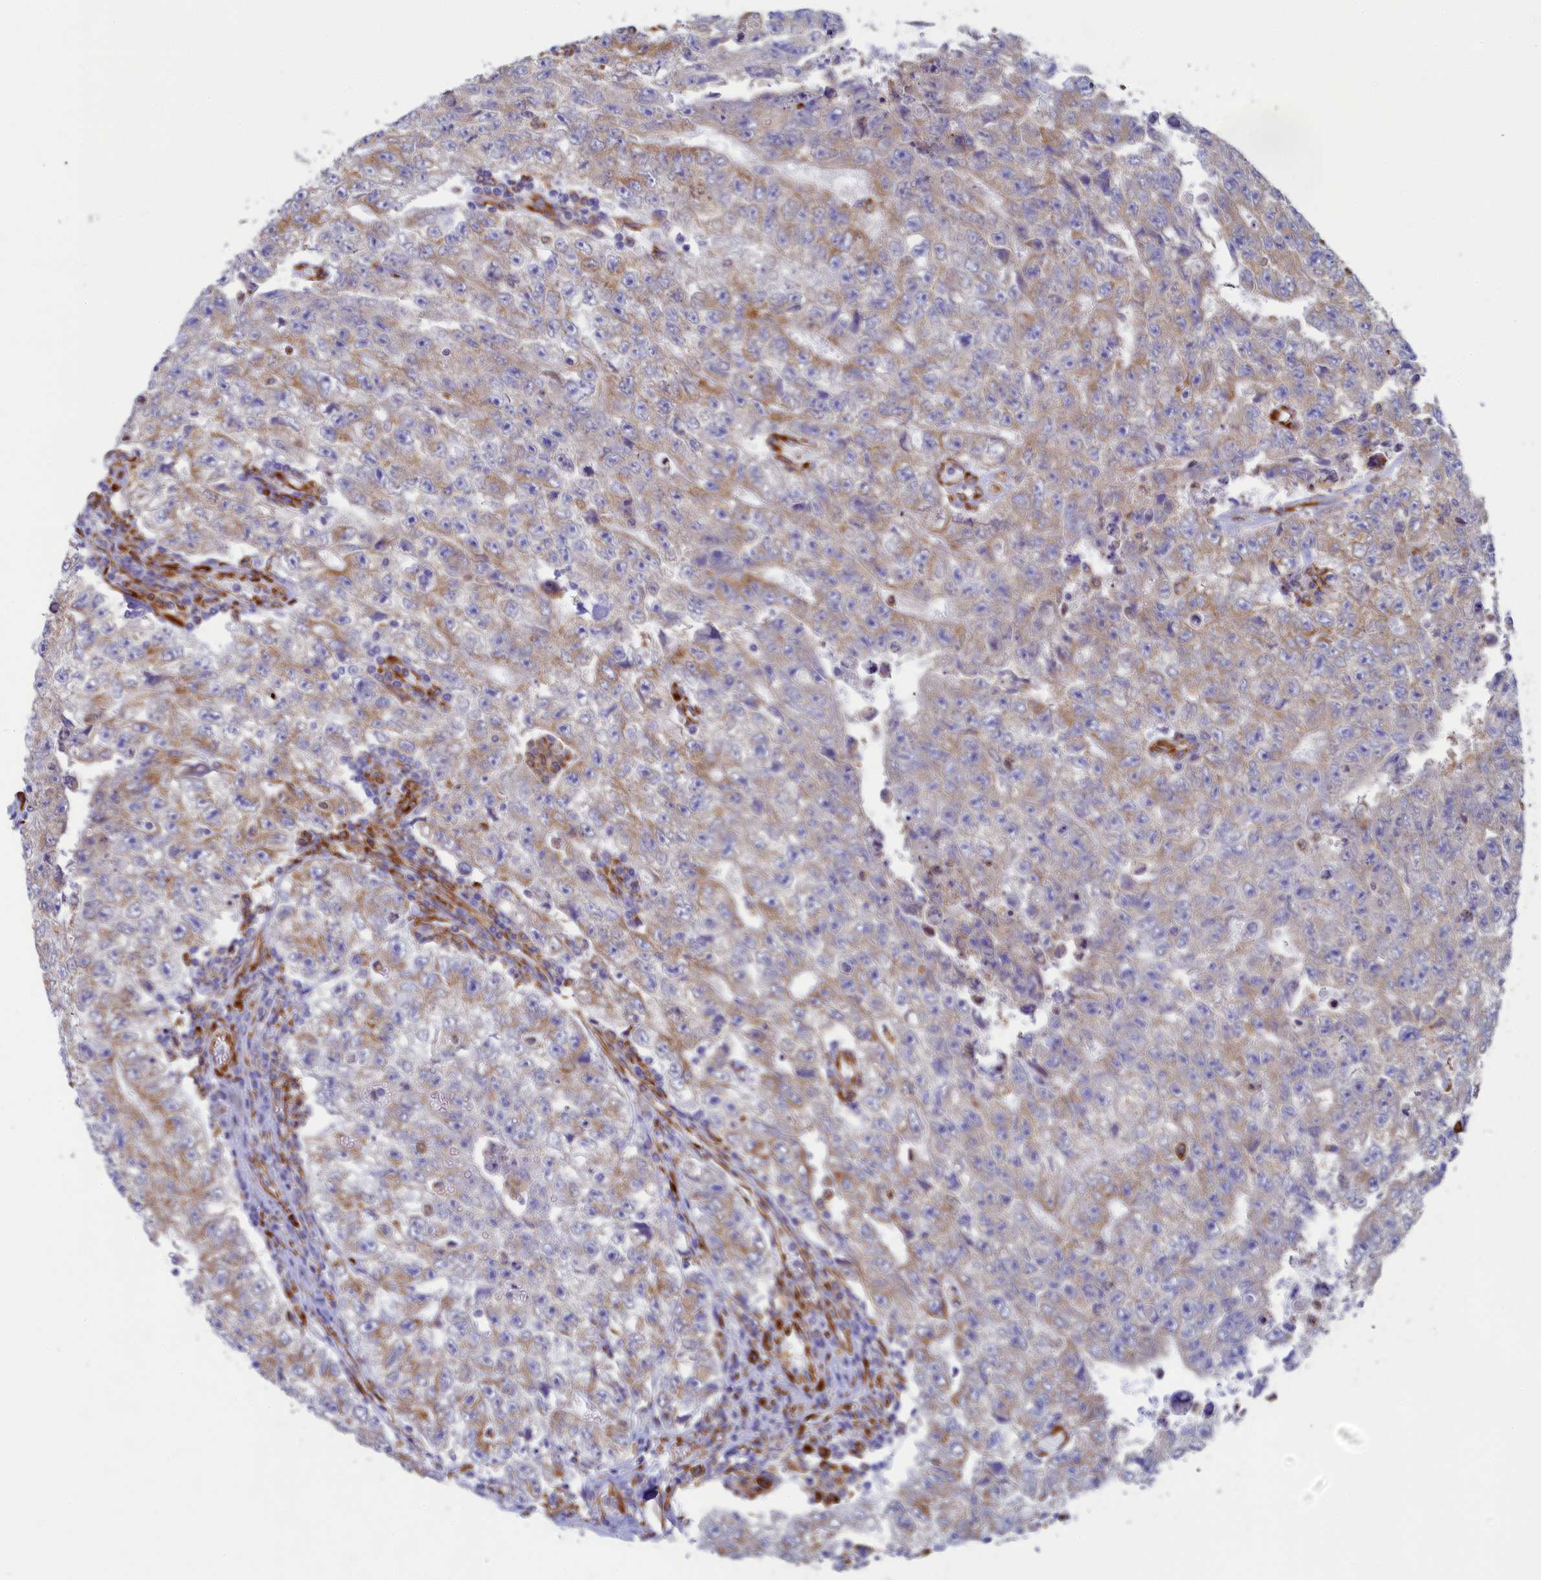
{"staining": {"intensity": "moderate", "quantity": ">75%", "location": "cytoplasmic/membranous"}, "tissue": "testis cancer", "cell_type": "Tumor cells", "image_type": "cancer", "snomed": [{"axis": "morphology", "description": "Carcinoma, Embryonal, NOS"}, {"axis": "topography", "description": "Testis"}], "caption": "Testis embryonal carcinoma stained for a protein shows moderate cytoplasmic/membranous positivity in tumor cells.", "gene": "TMEM18", "patient": {"sex": "male", "age": 17}}